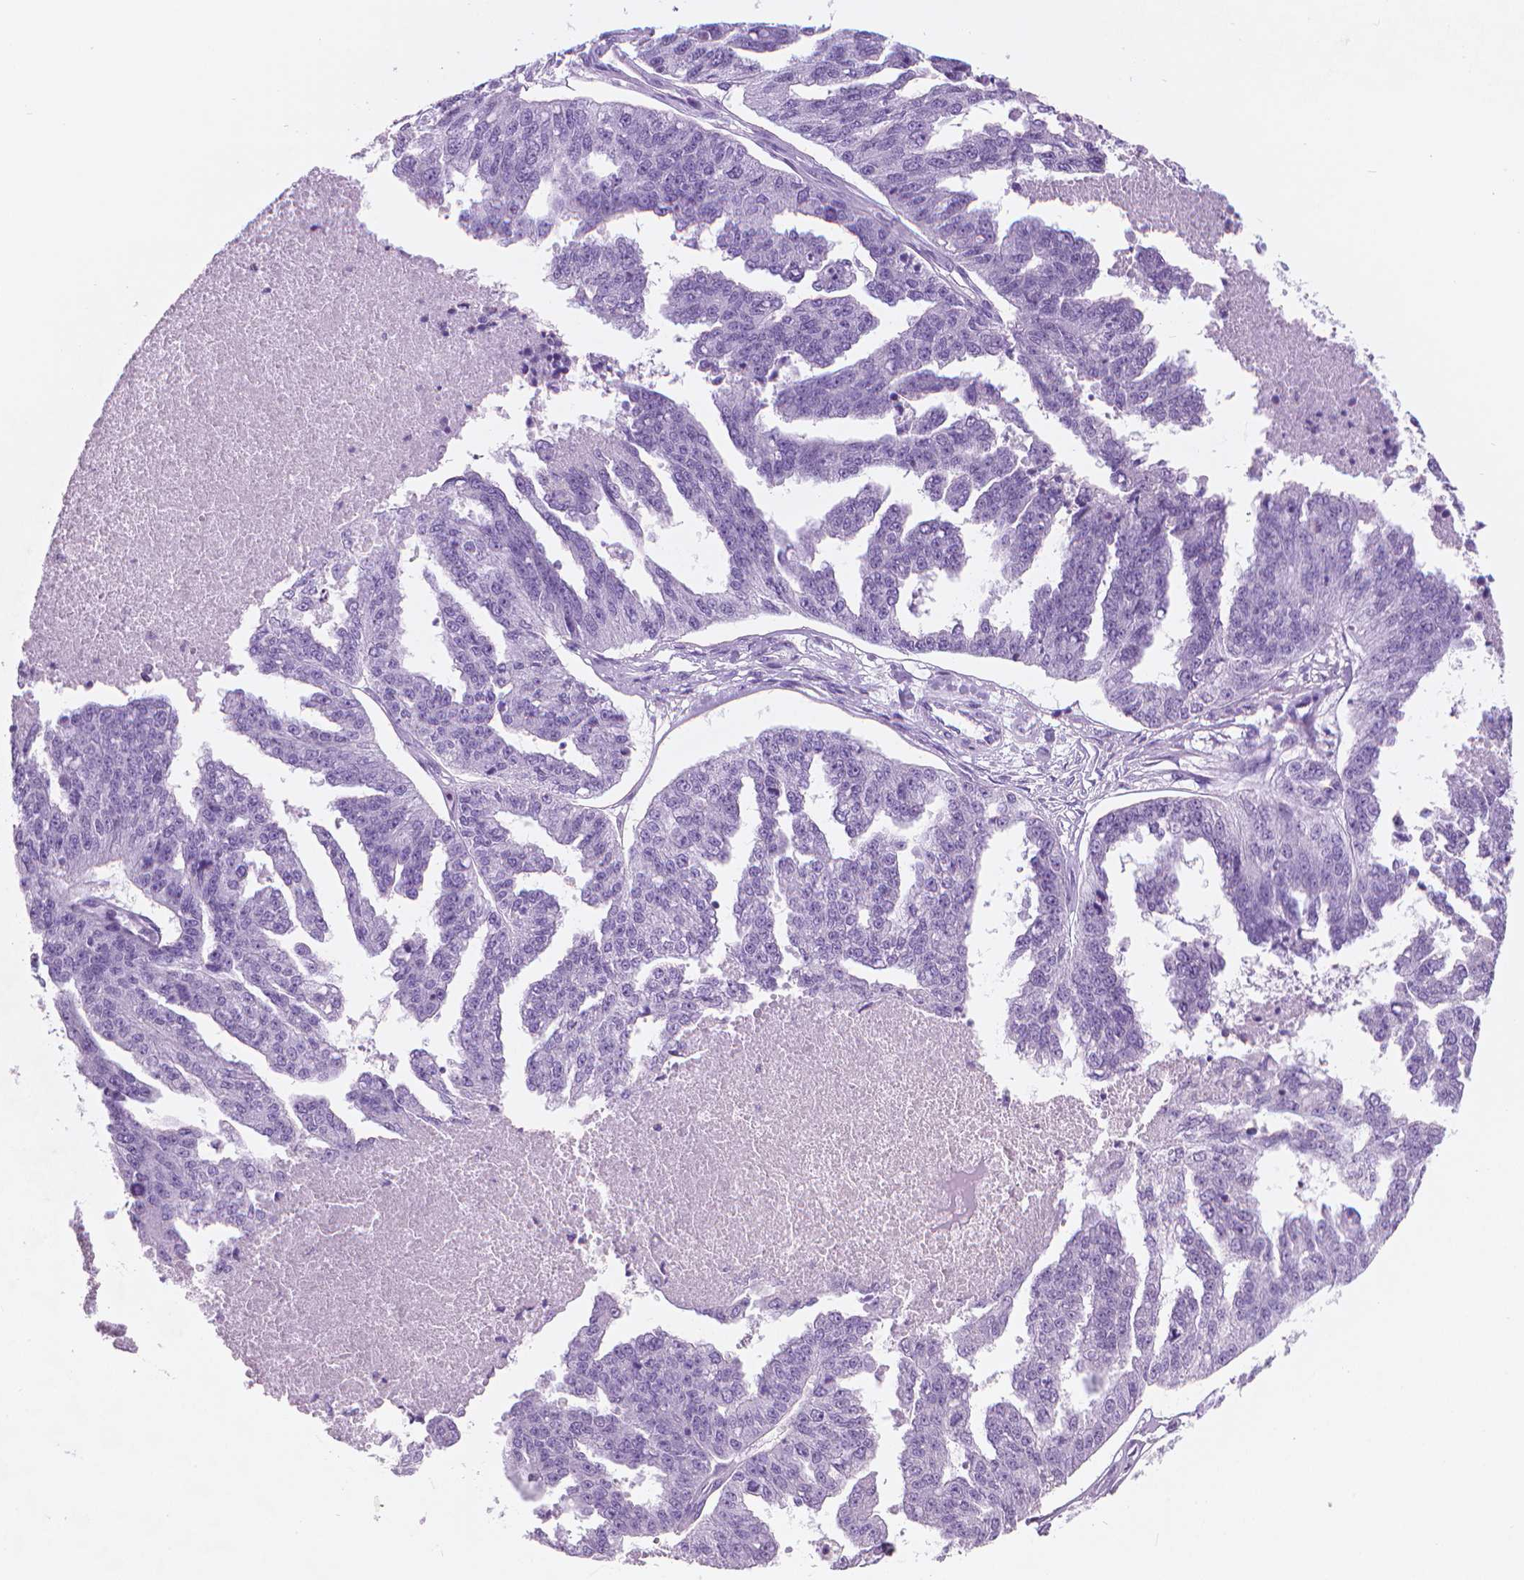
{"staining": {"intensity": "negative", "quantity": "none", "location": "none"}, "tissue": "ovarian cancer", "cell_type": "Tumor cells", "image_type": "cancer", "snomed": [{"axis": "morphology", "description": "Cystadenocarcinoma, serous, NOS"}, {"axis": "topography", "description": "Ovary"}], "caption": "Ovarian serous cystadenocarcinoma was stained to show a protein in brown. There is no significant staining in tumor cells.", "gene": "TTC29", "patient": {"sex": "female", "age": 58}}